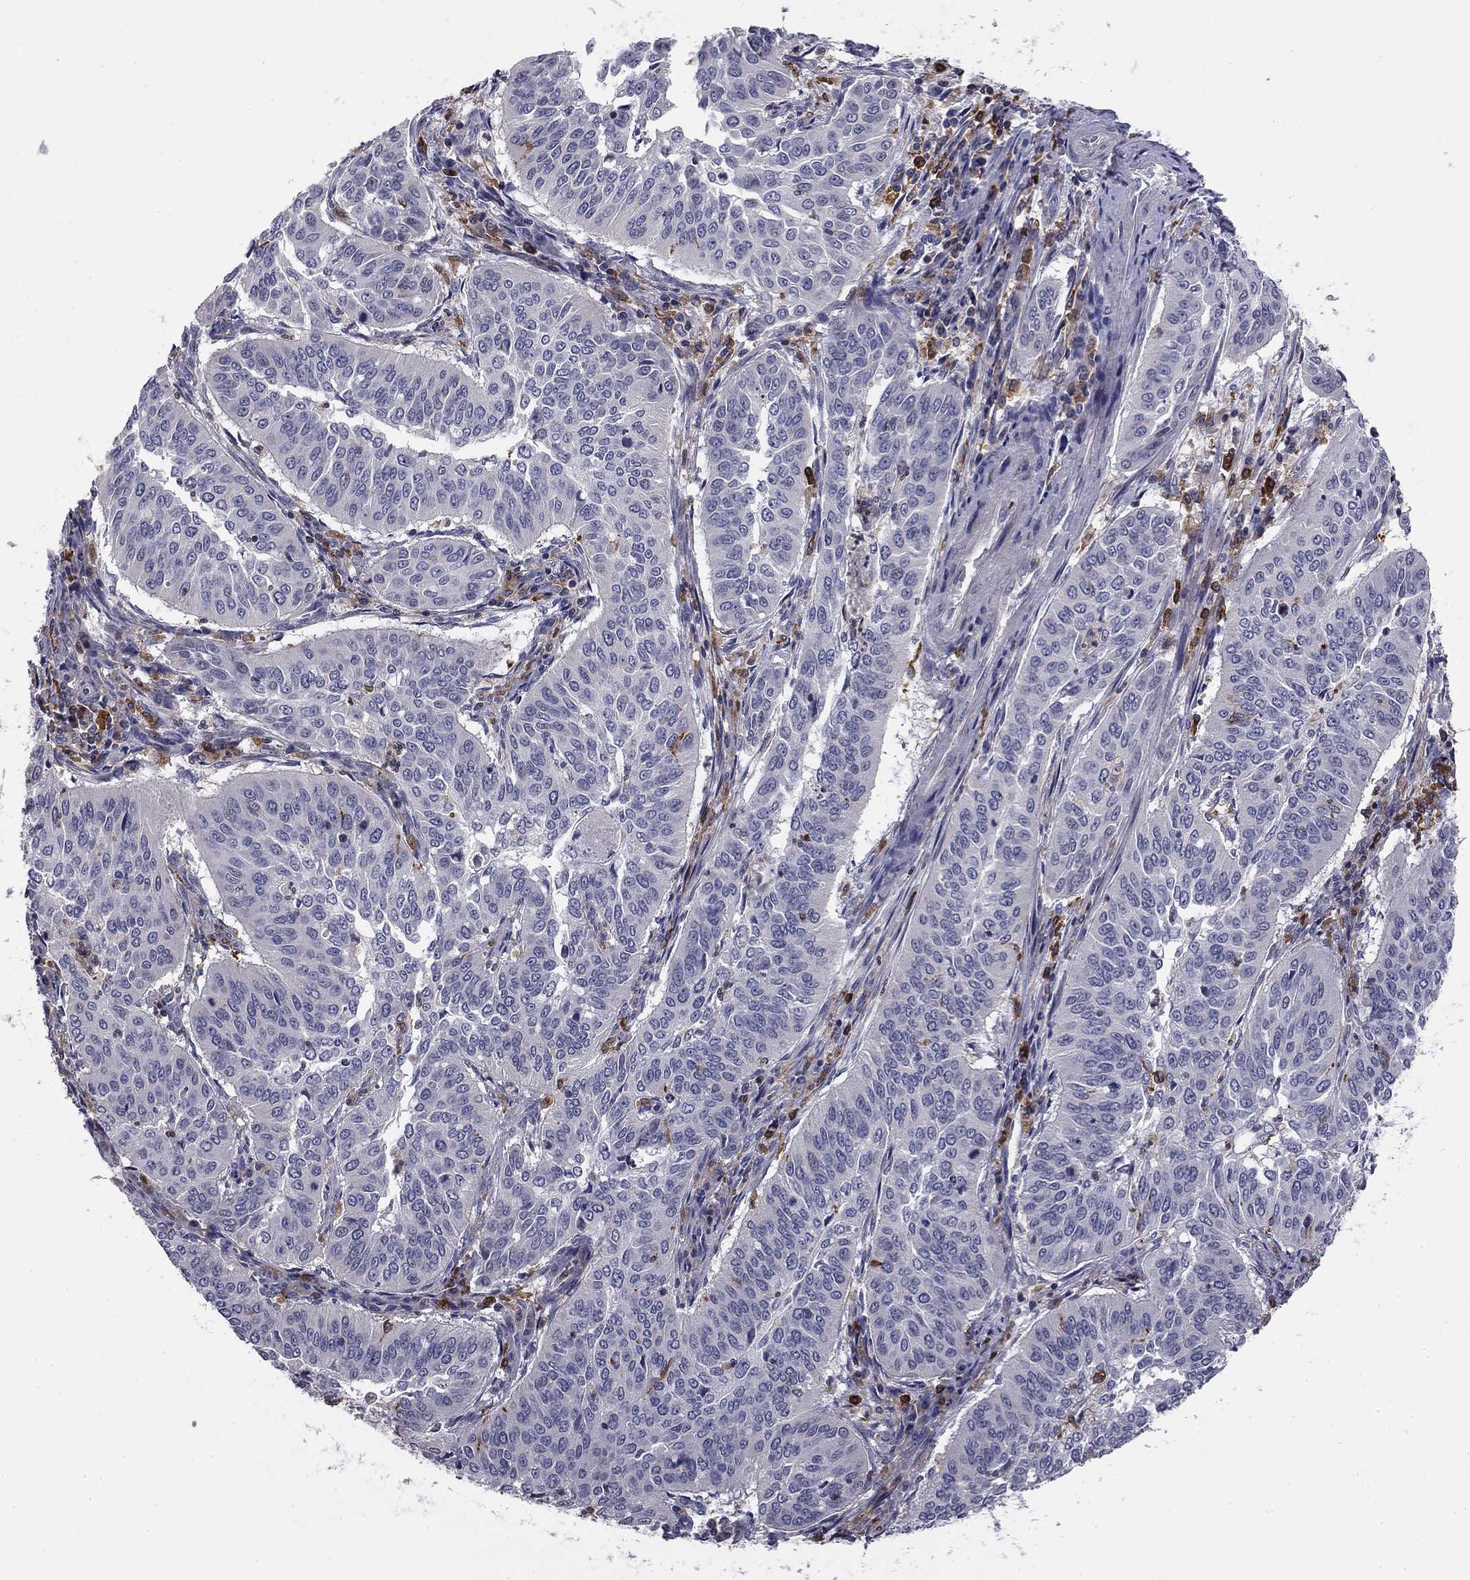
{"staining": {"intensity": "negative", "quantity": "none", "location": "none"}, "tissue": "cervical cancer", "cell_type": "Tumor cells", "image_type": "cancer", "snomed": [{"axis": "morphology", "description": "Normal tissue, NOS"}, {"axis": "morphology", "description": "Squamous cell carcinoma, NOS"}, {"axis": "topography", "description": "Cervix"}], "caption": "There is no significant staining in tumor cells of cervical squamous cell carcinoma.", "gene": "PLCB2", "patient": {"sex": "female", "age": 39}}